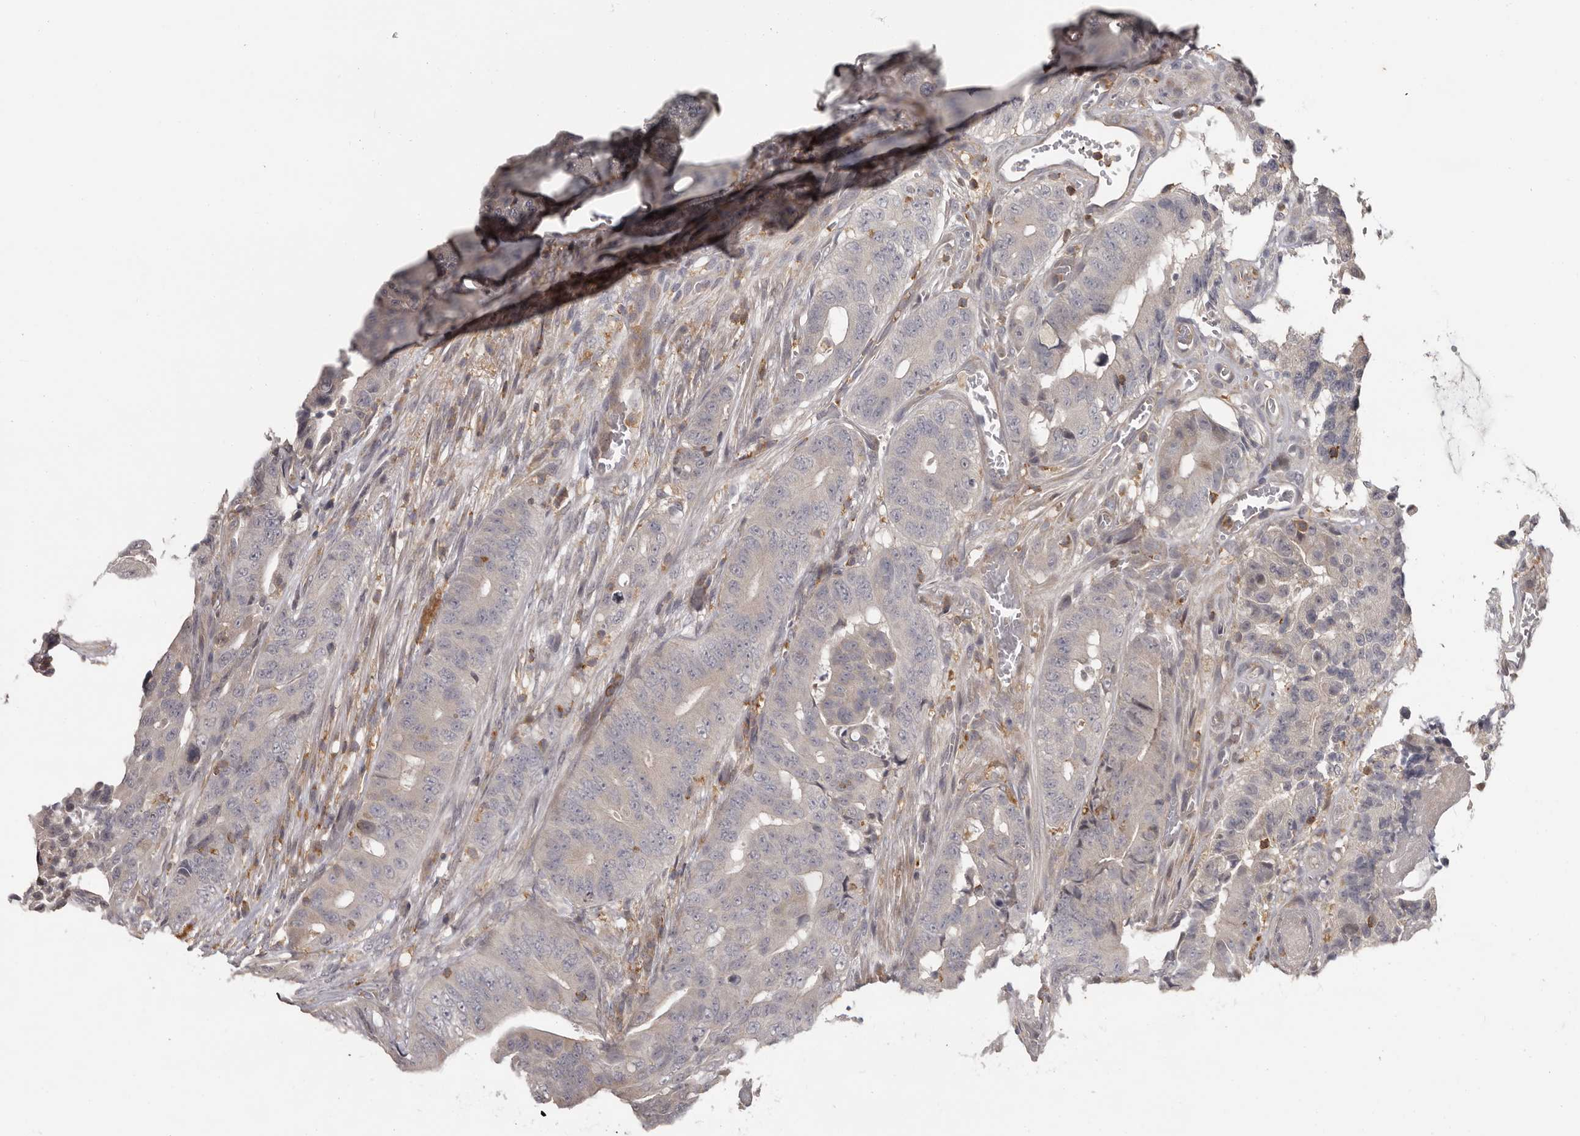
{"staining": {"intensity": "negative", "quantity": "none", "location": "none"}, "tissue": "colorectal cancer", "cell_type": "Tumor cells", "image_type": "cancer", "snomed": [{"axis": "morphology", "description": "Adenocarcinoma, NOS"}, {"axis": "topography", "description": "Colon"}], "caption": "Human colorectal cancer (adenocarcinoma) stained for a protein using immunohistochemistry reveals no positivity in tumor cells.", "gene": "ANKRD44", "patient": {"sex": "male", "age": 83}}